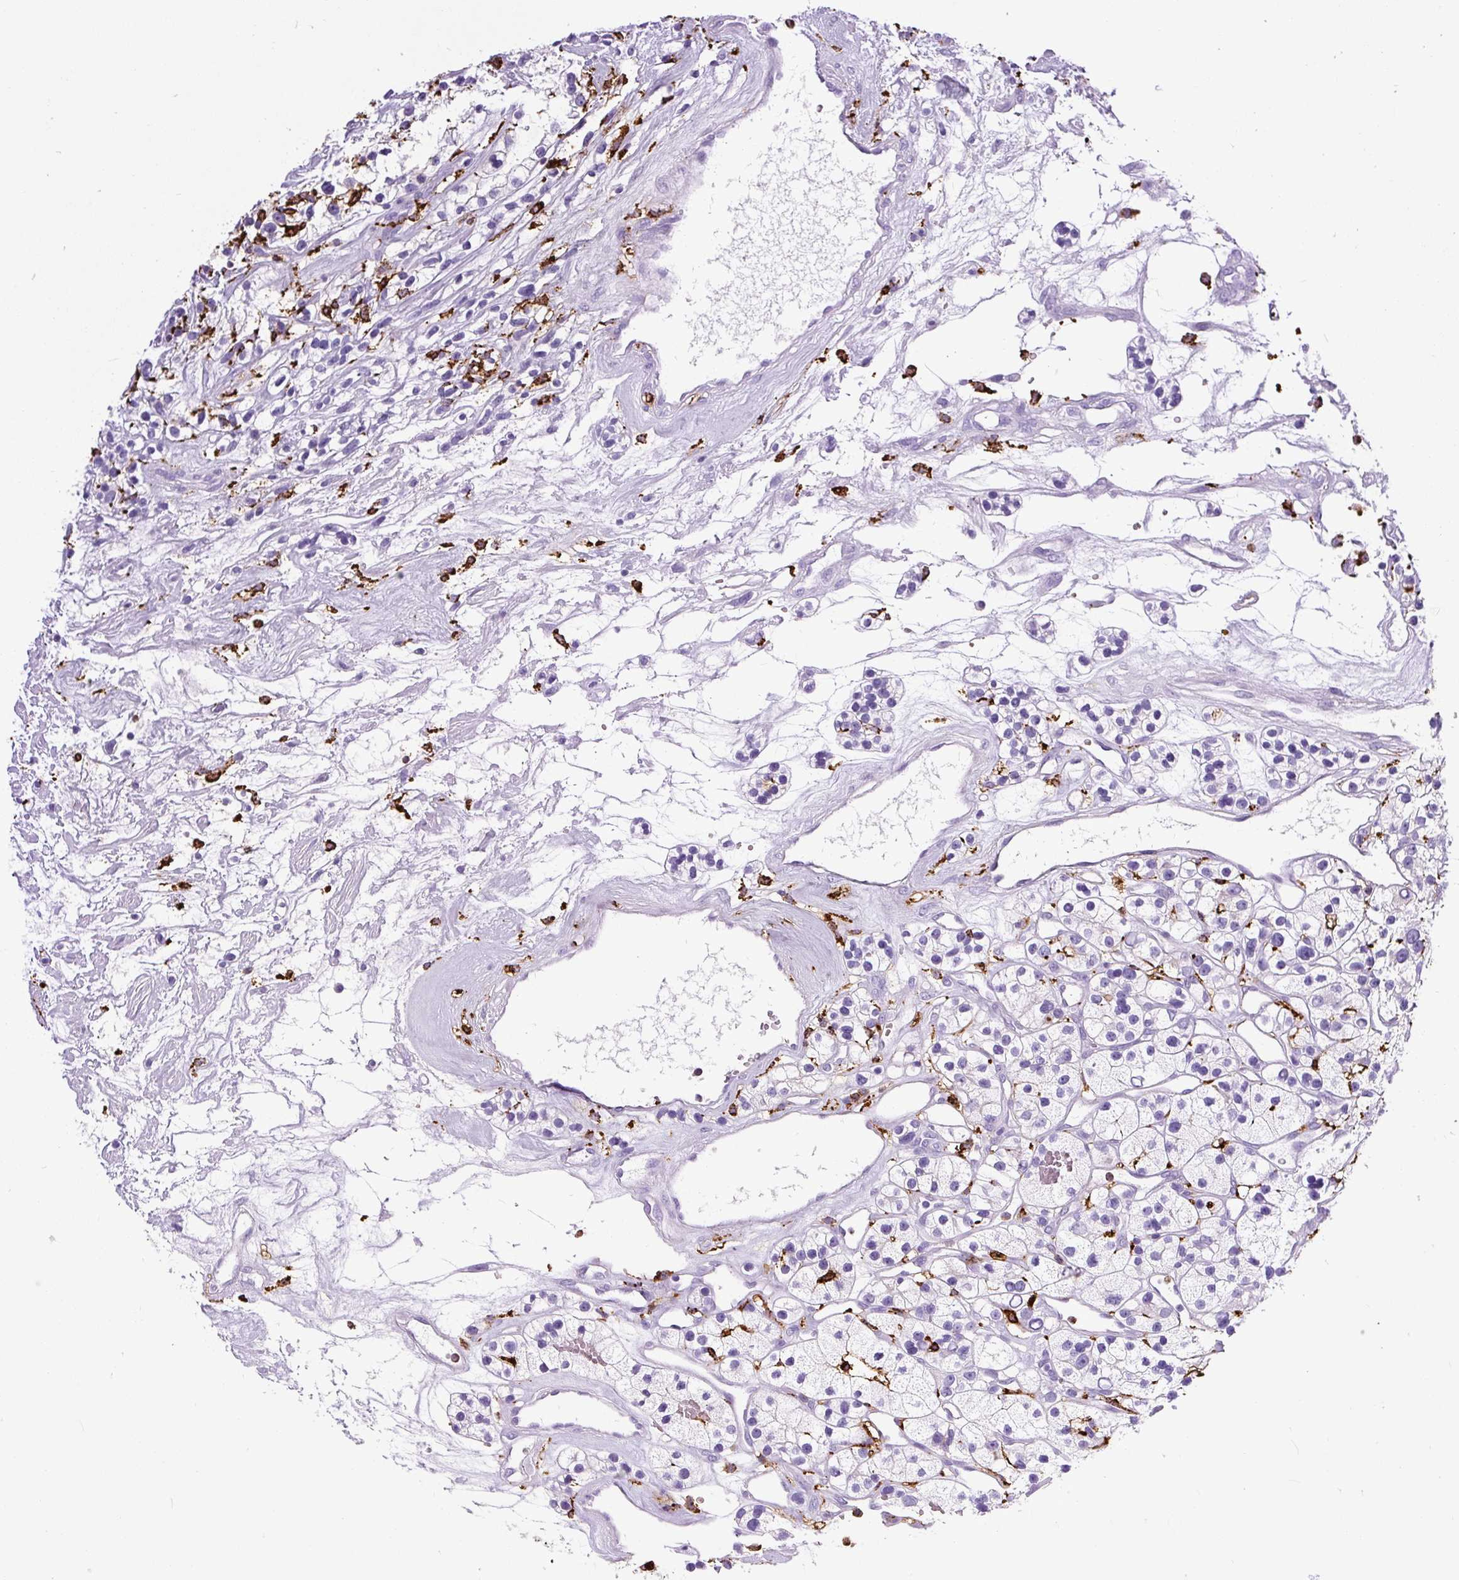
{"staining": {"intensity": "negative", "quantity": "none", "location": "none"}, "tissue": "renal cancer", "cell_type": "Tumor cells", "image_type": "cancer", "snomed": [{"axis": "morphology", "description": "Adenocarcinoma, NOS"}, {"axis": "topography", "description": "Kidney"}], "caption": "This histopathology image is of adenocarcinoma (renal) stained with immunohistochemistry (IHC) to label a protein in brown with the nuclei are counter-stained blue. There is no positivity in tumor cells.", "gene": "HLA-DRA", "patient": {"sex": "female", "age": 57}}